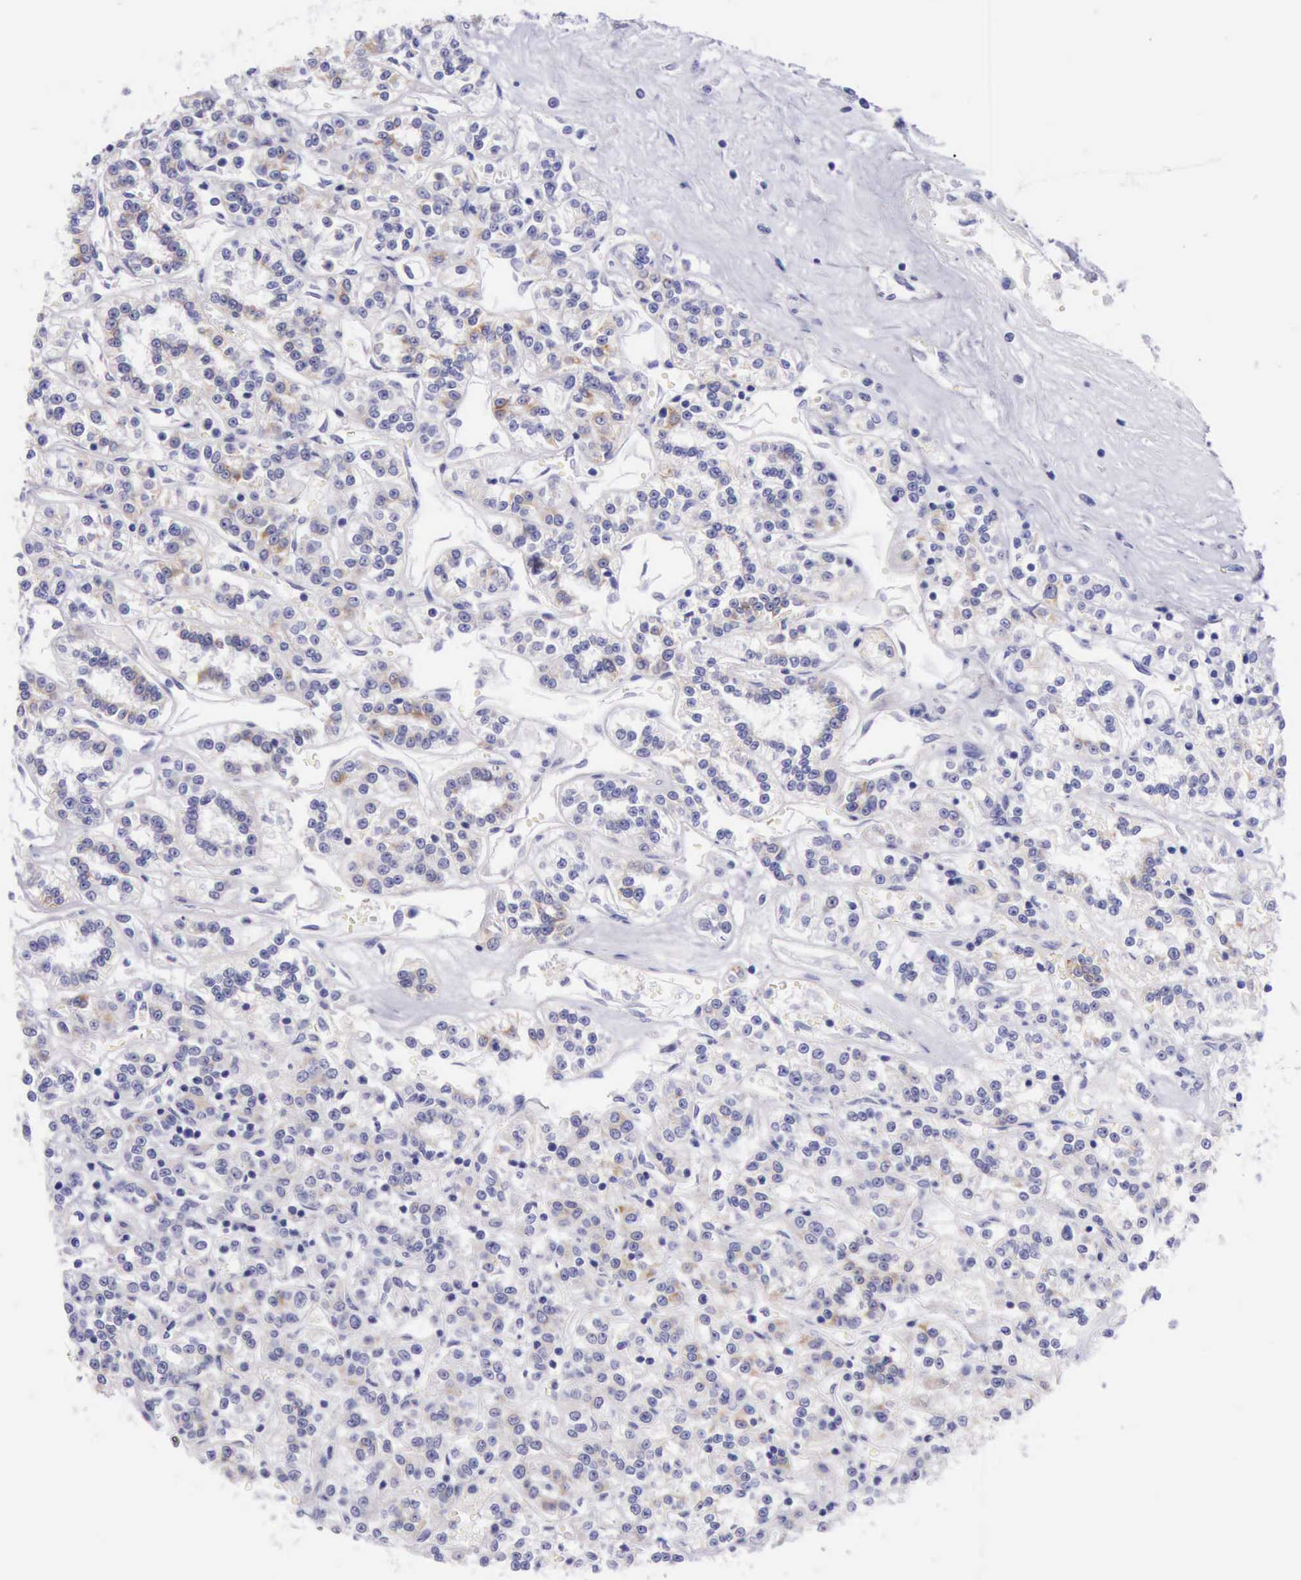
{"staining": {"intensity": "negative", "quantity": "none", "location": "none"}, "tissue": "renal cancer", "cell_type": "Tumor cells", "image_type": "cancer", "snomed": [{"axis": "morphology", "description": "Adenocarcinoma, NOS"}, {"axis": "topography", "description": "Kidney"}], "caption": "Immunohistochemical staining of human renal cancer demonstrates no significant expression in tumor cells.", "gene": "KRT8", "patient": {"sex": "female", "age": 76}}